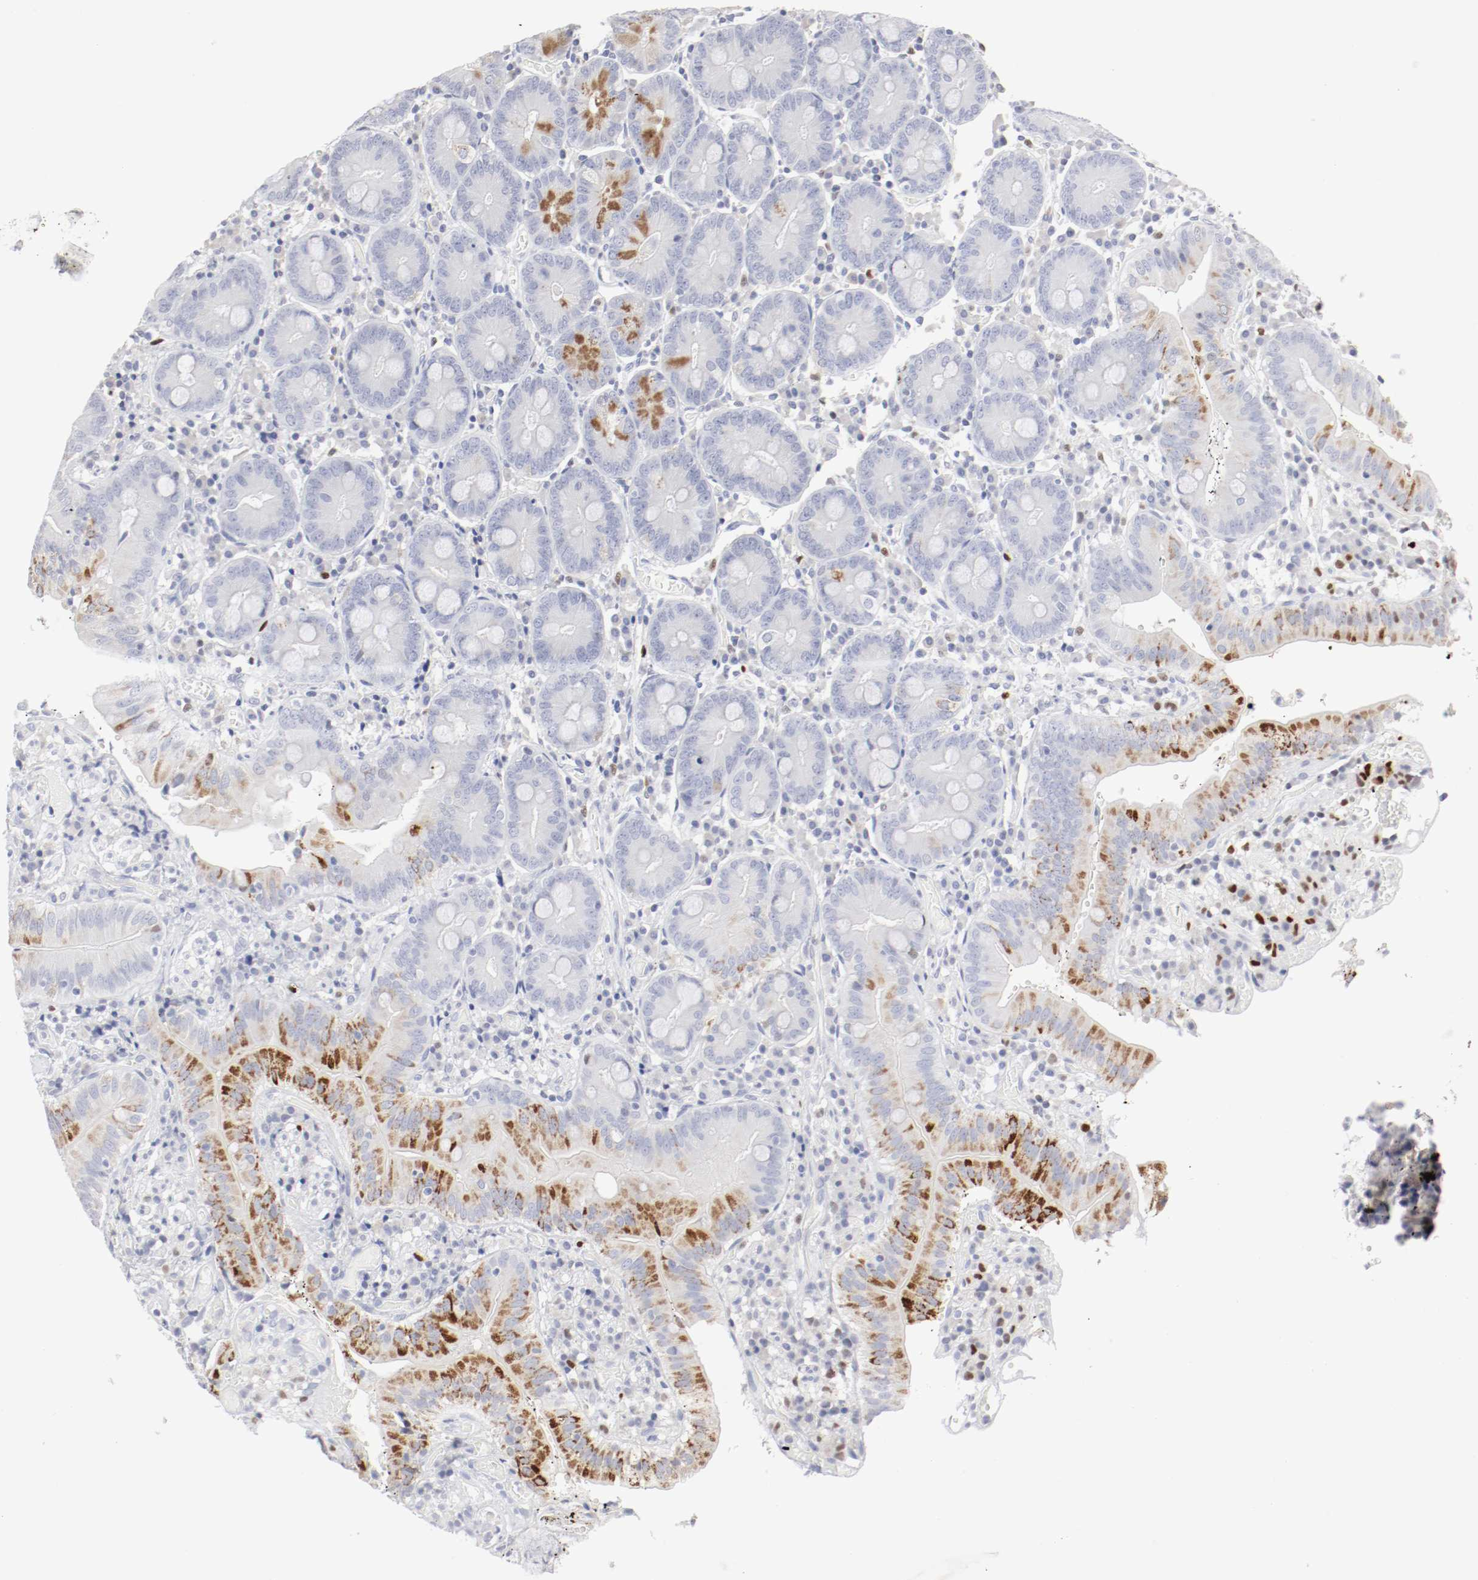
{"staining": {"intensity": "strong", "quantity": "<25%", "location": "cytoplasmic/membranous"}, "tissue": "small intestine", "cell_type": "Glandular cells", "image_type": "normal", "snomed": [{"axis": "morphology", "description": "Normal tissue, NOS"}, {"axis": "topography", "description": "Small intestine"}], "caption": "A histopathology image of human small intestine stained for a protein reveals strong cytoplasmic/membranous brown staining in glandular cells. (brown staining indicates protein expression, while blue staining denotes nuclei).", "gene": "ITGAX", "patient": {"sex": "male", "age": 71}}